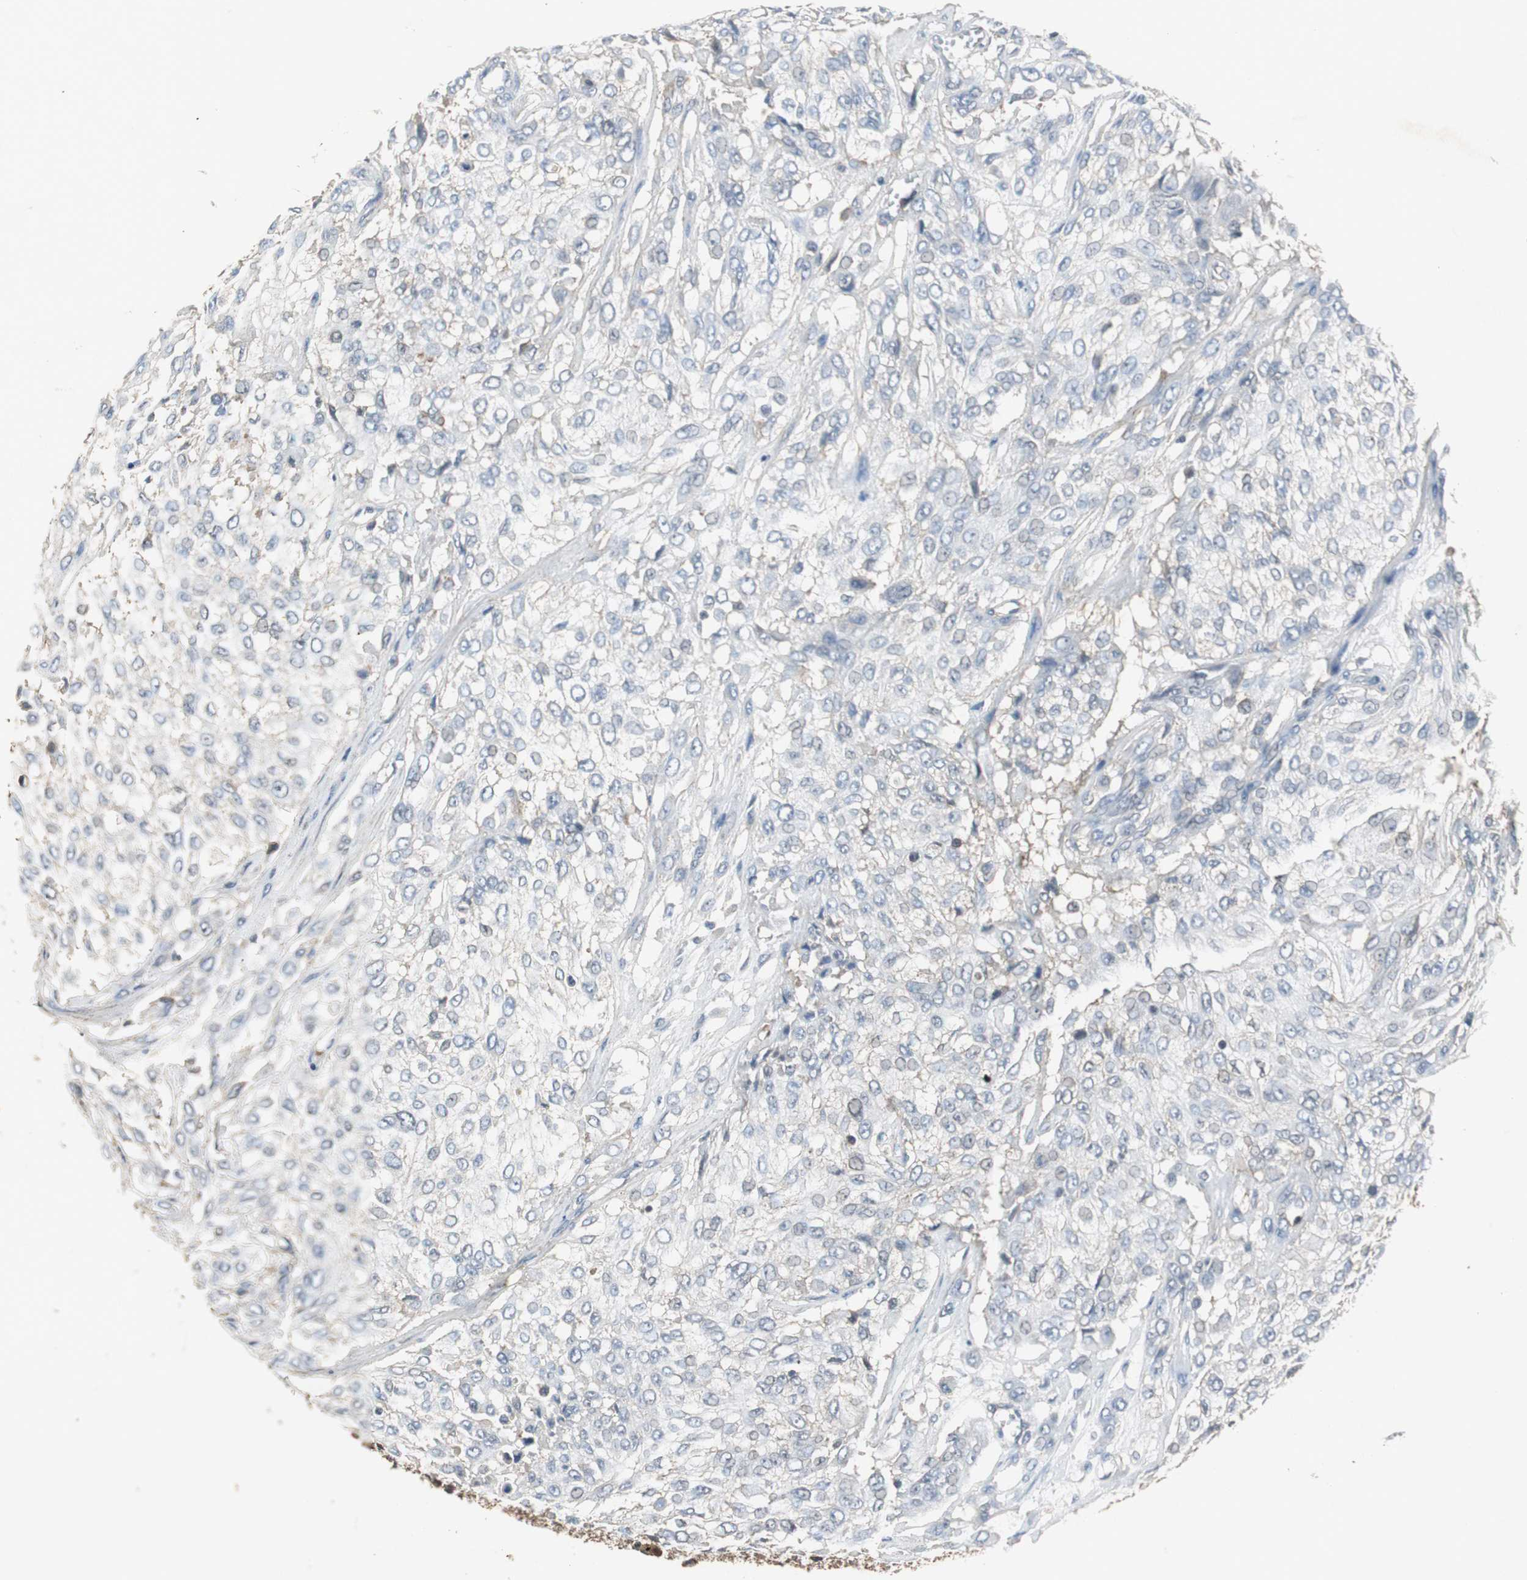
{"staining": {"intensity": "weak", "quantity": "25%-75%", "location": "cytoplasmic/membranous"}, "tissue": "urothelial cancer", "cell_type": "Tumor cells", "image_type": "cancer", "snomed": [{"axis": "morphology", "description": "Urothelial carcinoma, High grade"}, {"axis": "topography", "description": "Urinary bladder"}], "caption": "Urothelial carcinoma (high-grade) stained with a brown dye exhibits weak cytoplasmic/membranous positive expression in approximately 25%-75% of tumor cells.", "gene": "VBP1", "patient": {"sex": "male", "age": 57}}